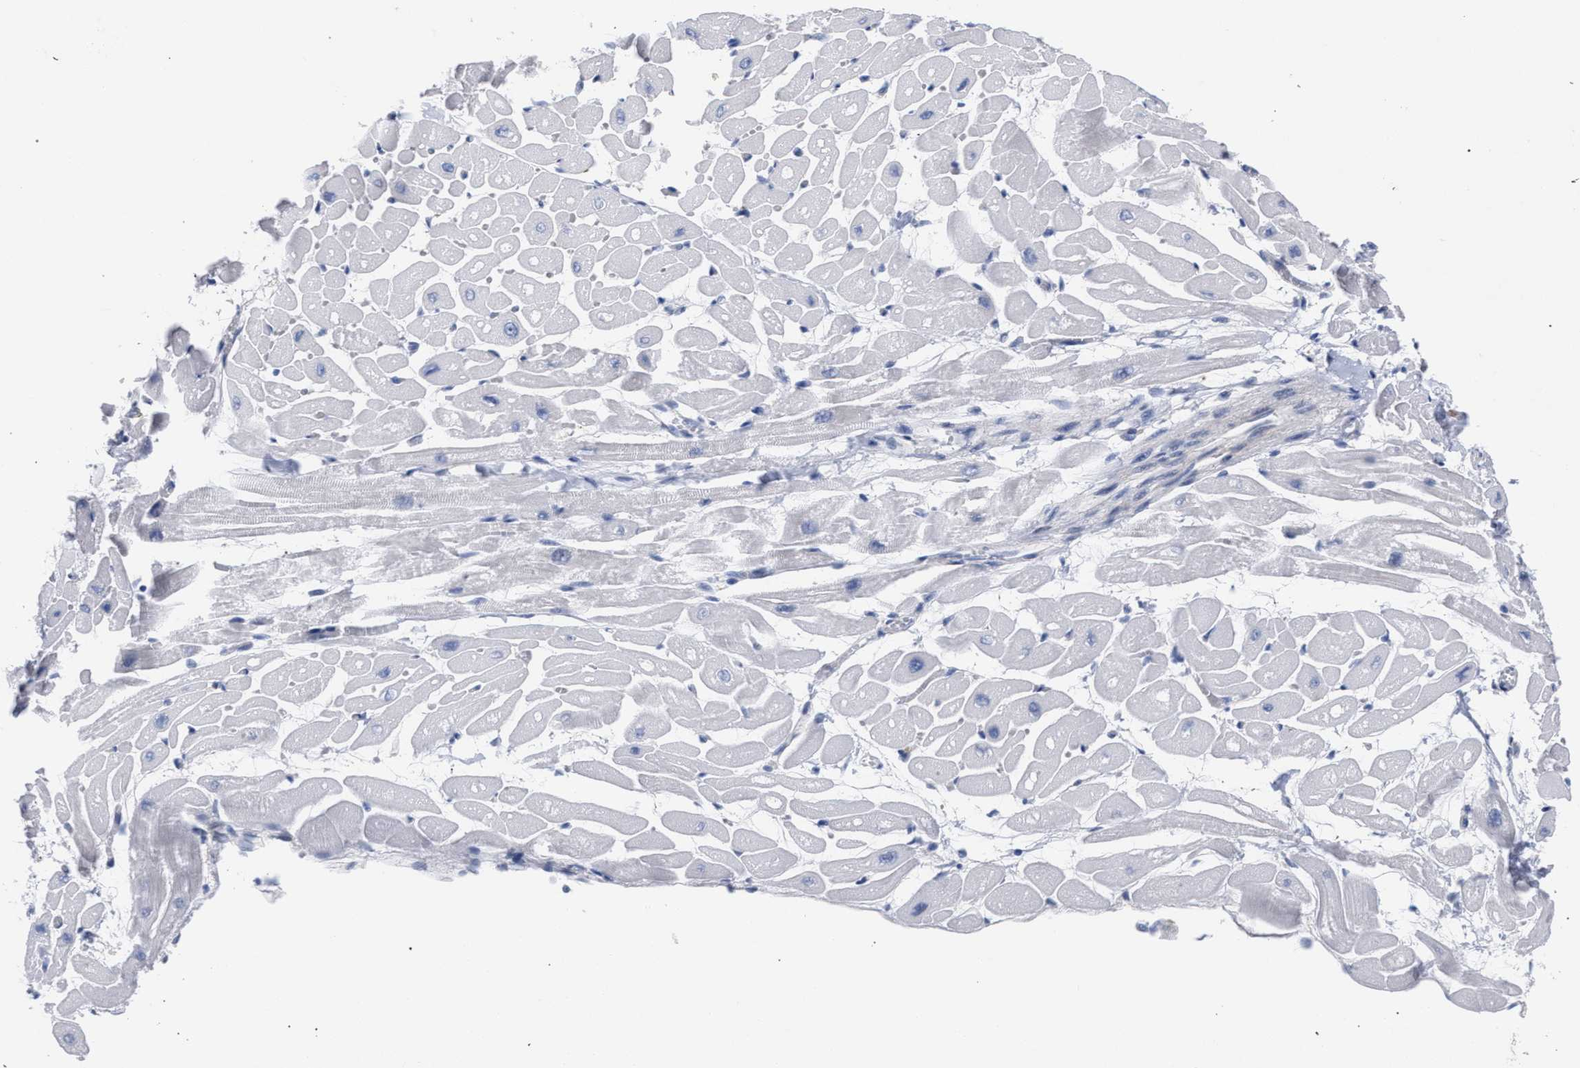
{"staining": {"intensity": "negative", "quantity": "none", "location": "none"}, "tissue": "heart muscle", "cell_type": "Cardiomyocytes", "image_type": "normal", "snomed": [{"axis": "morphology", "description": "Normal tissue, NOS"}, {"axis": "topography", "description": "Heart"}], "caption": "This is an IHC micrograph of benign human heart muscle. There is no staining in cardiomyocytes.", "gene": "FHOD3", "patient": {"sex": "male", "age": 45}}